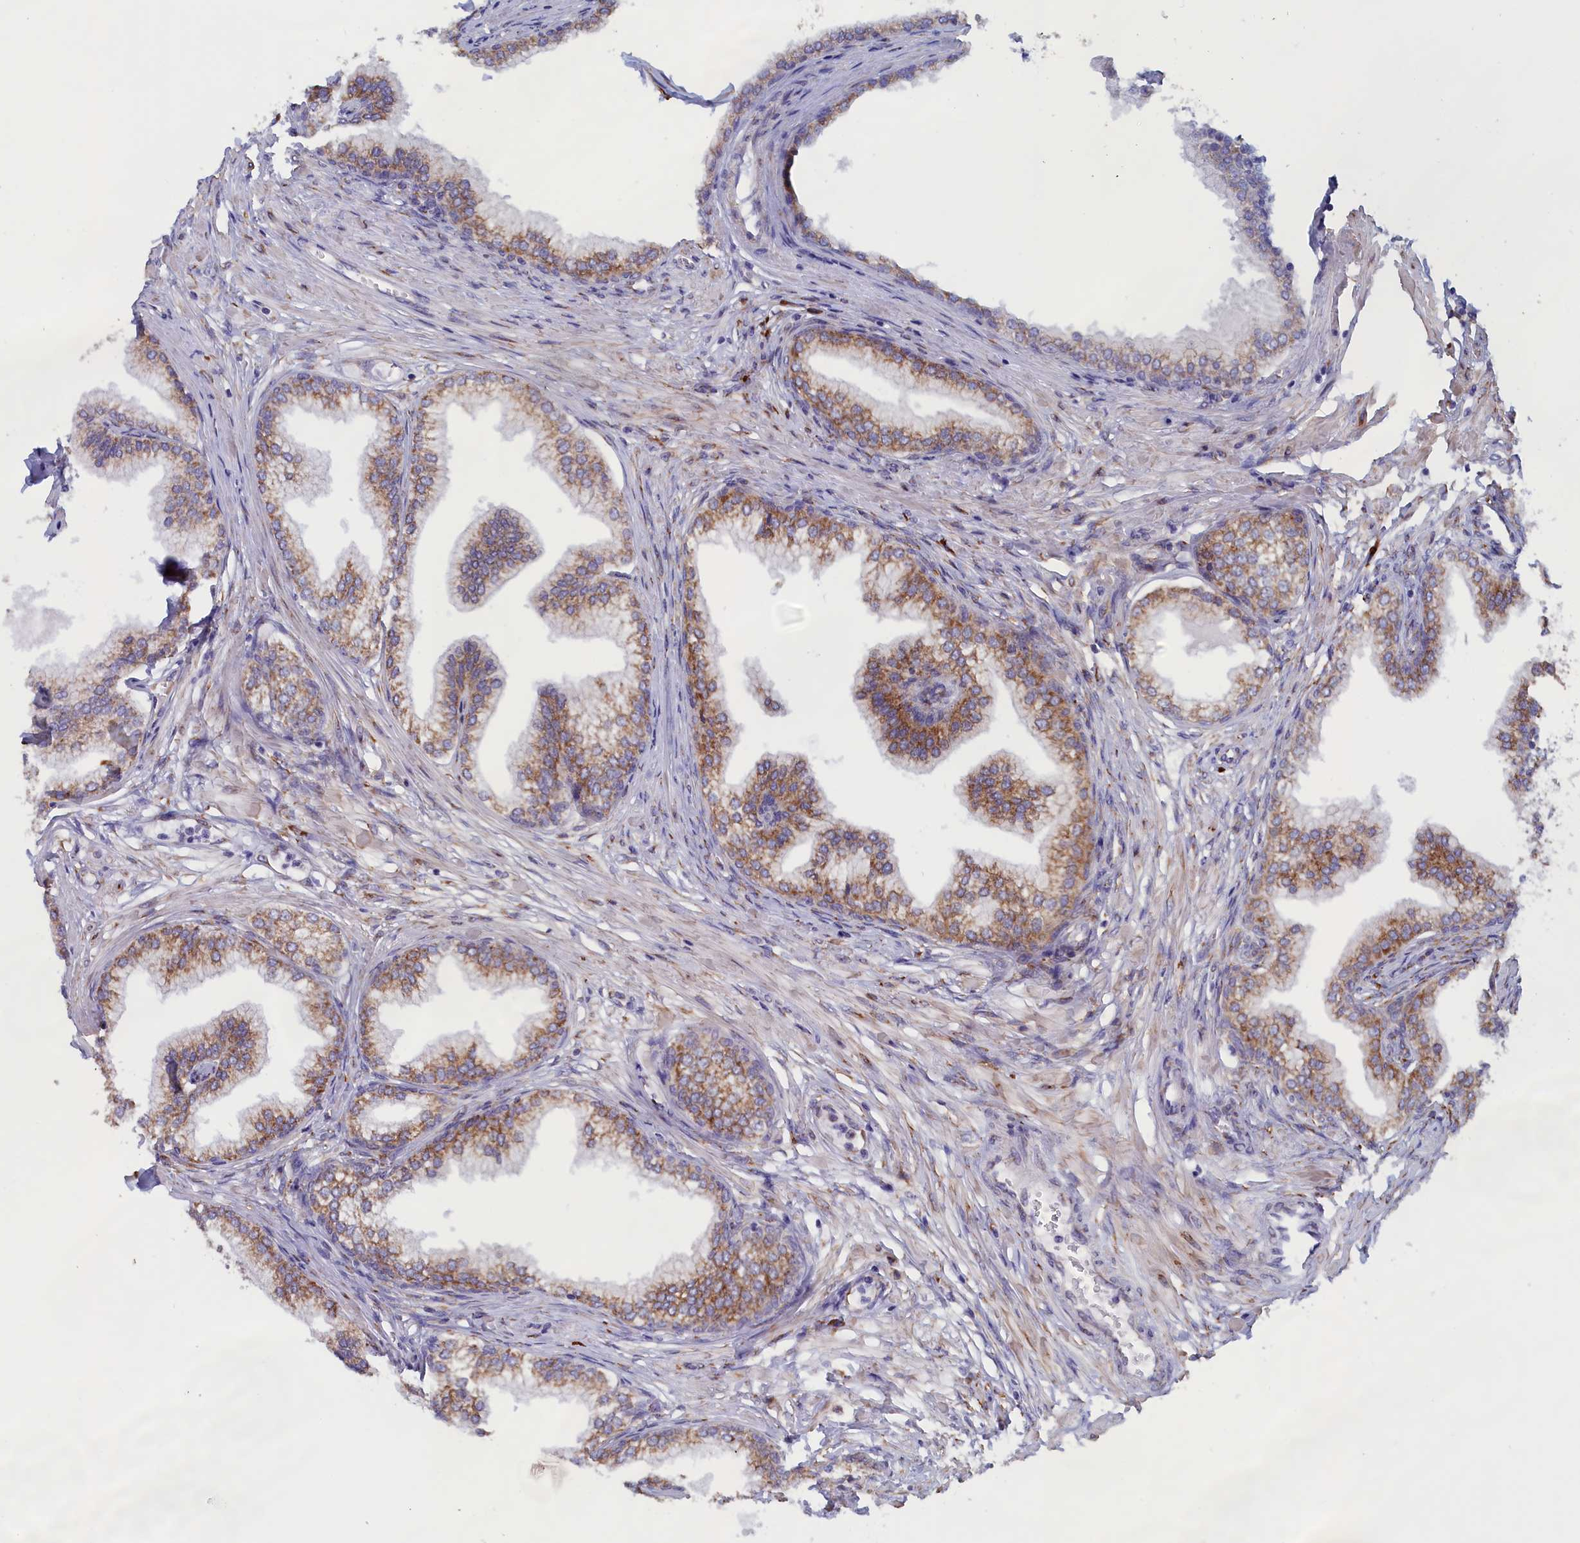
{"staining": {"intensity": "moderate", "quantity": ">75%", "location": "cytoplasmic/membranous"}, "tissue": "prostate", "cell_type": "Glandular cells", "image_type": "normal", "snomed": [{"axis": "morphology", "description": "Normal tissue, NOS"}, {"axis": "morphology", "description": "Urothelial carcinoma, Low grade"}, {"axis": "topography", "description": "Urinary bladder"}, {"axis": "topography", "description": "Prostate"}], "caption": "Approximately >75% of glandular cells in normal prostate display moderate cytoplasmic/membranous protein staining as visualized by brown immunohistochemical staining.", "gene": "CCDC68", "patient": {"sex": "male", "age": 60}}